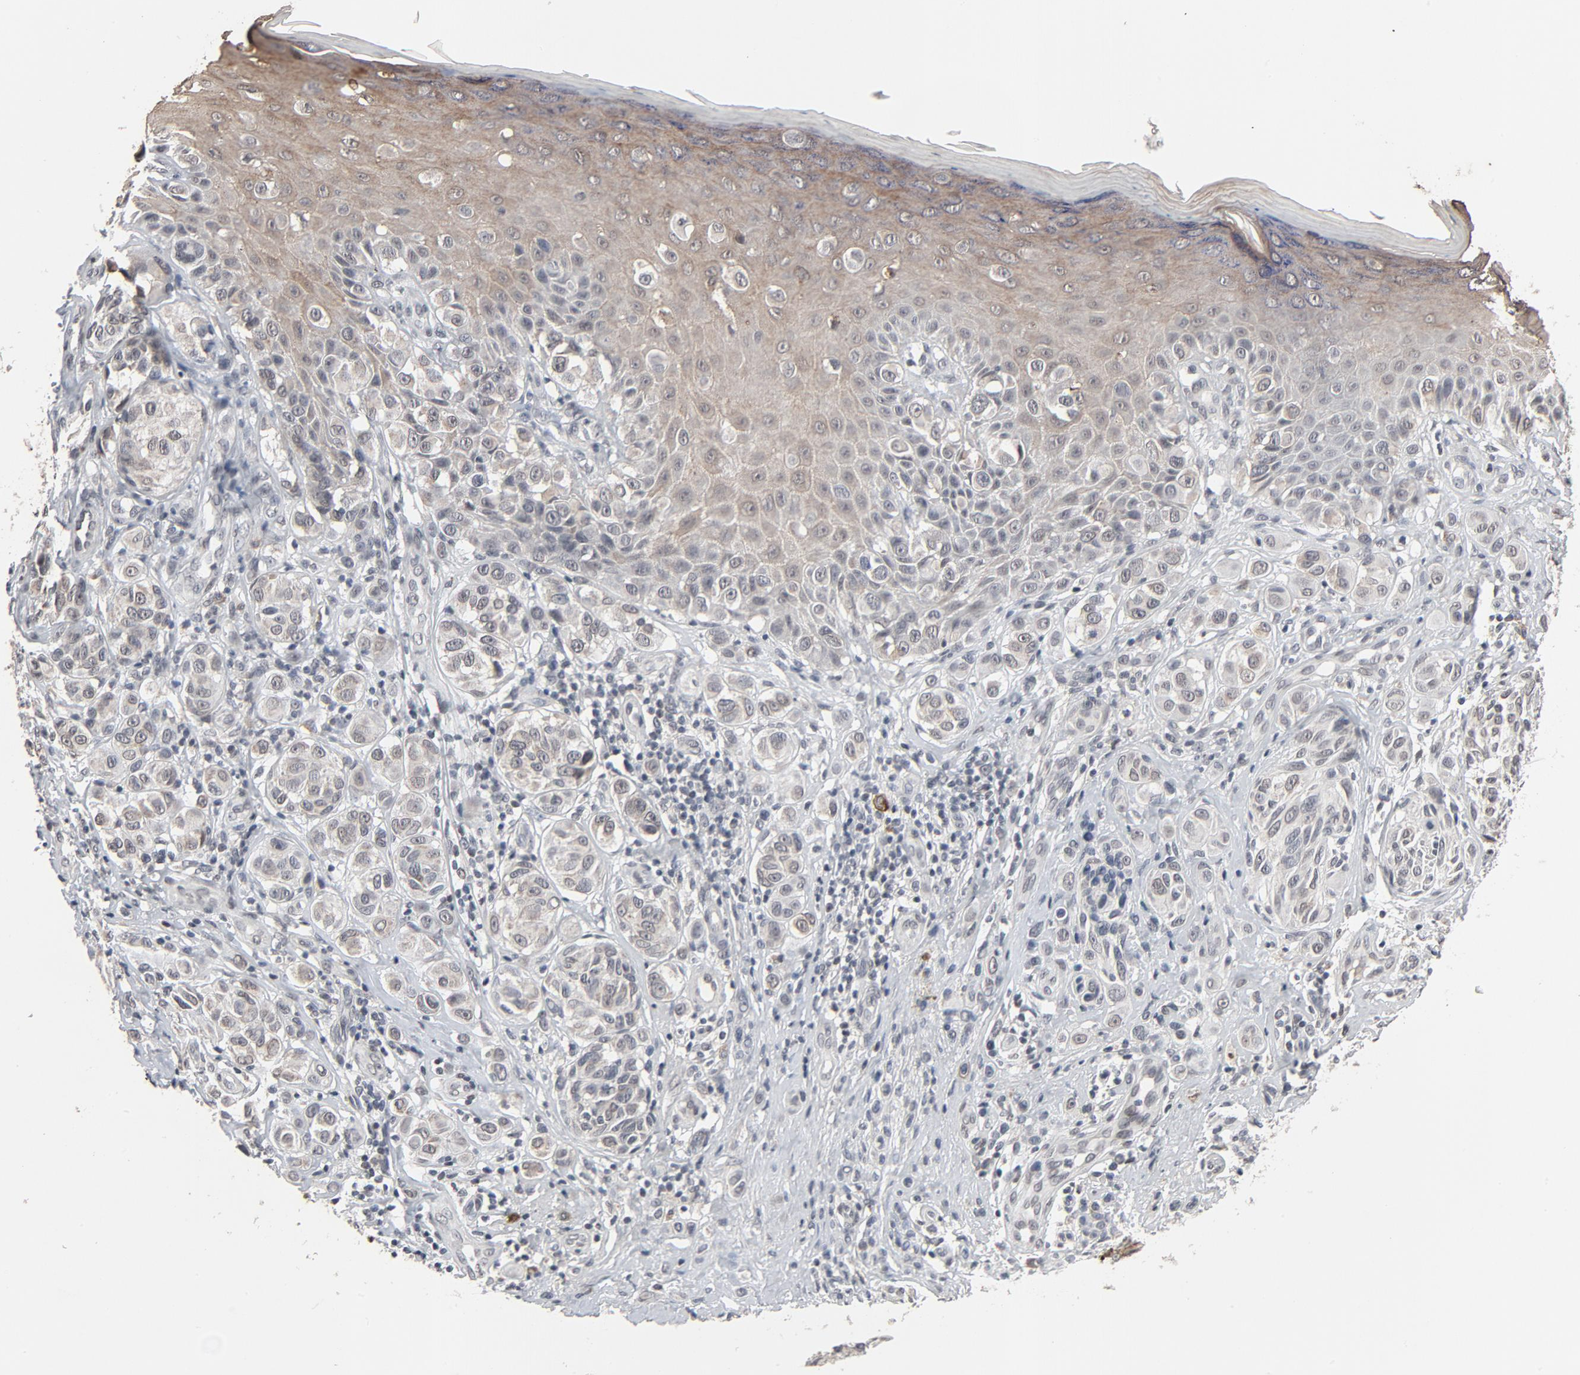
{"staining": {"intensity": "weak", "quantity": ">75%", "location": "cytoplasmic/membranous"}, "tissue": "melanoma", "cell_type": "Tumor cells", "image_type": "cancer", "snomed": [{"axis": "morphology", "description": "Malignant melanoma, NOS"}, {"axis": "topography", "description": "Skin"}], "caption": "Melanoma stained with a protein marker shows weak staining in tumor cells.", "gene": "MT3", "patient": {"sex": "male", "age": 57}}